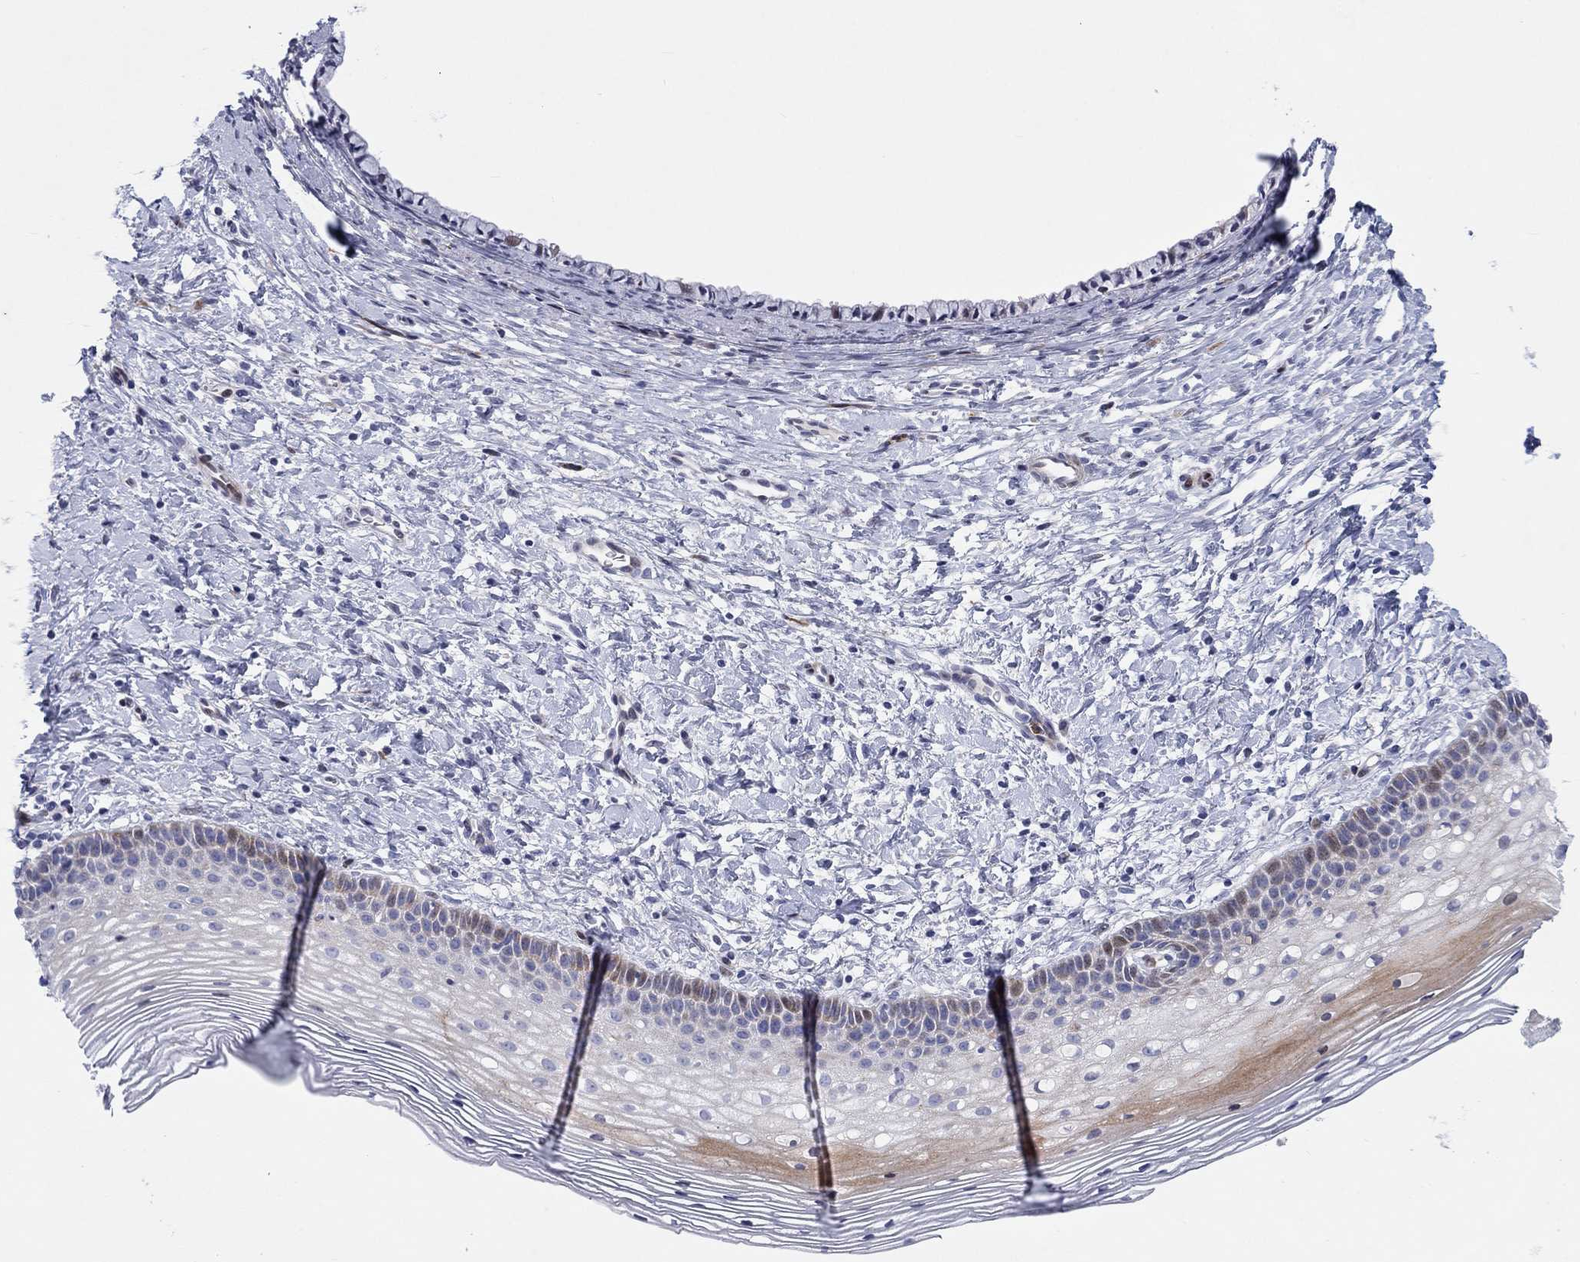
{"staining": {"intensity": "negative", "quantity": "none", "location": "none"}, "tissue": "cervix", "cell_type": "Glandular cells", "image_type": "normal", "snomed": [{"axis": "morphology", "description": "Normal tissue, NOS"}, {"axis": "topography", "description": "Cervix"}], "caption": "DAB immunohistochemical staining of benign human cervix shows no significant expression in glandular cells.", "gene": "ARHGAP36", "patient": {"sex": "female", "age": 39}}